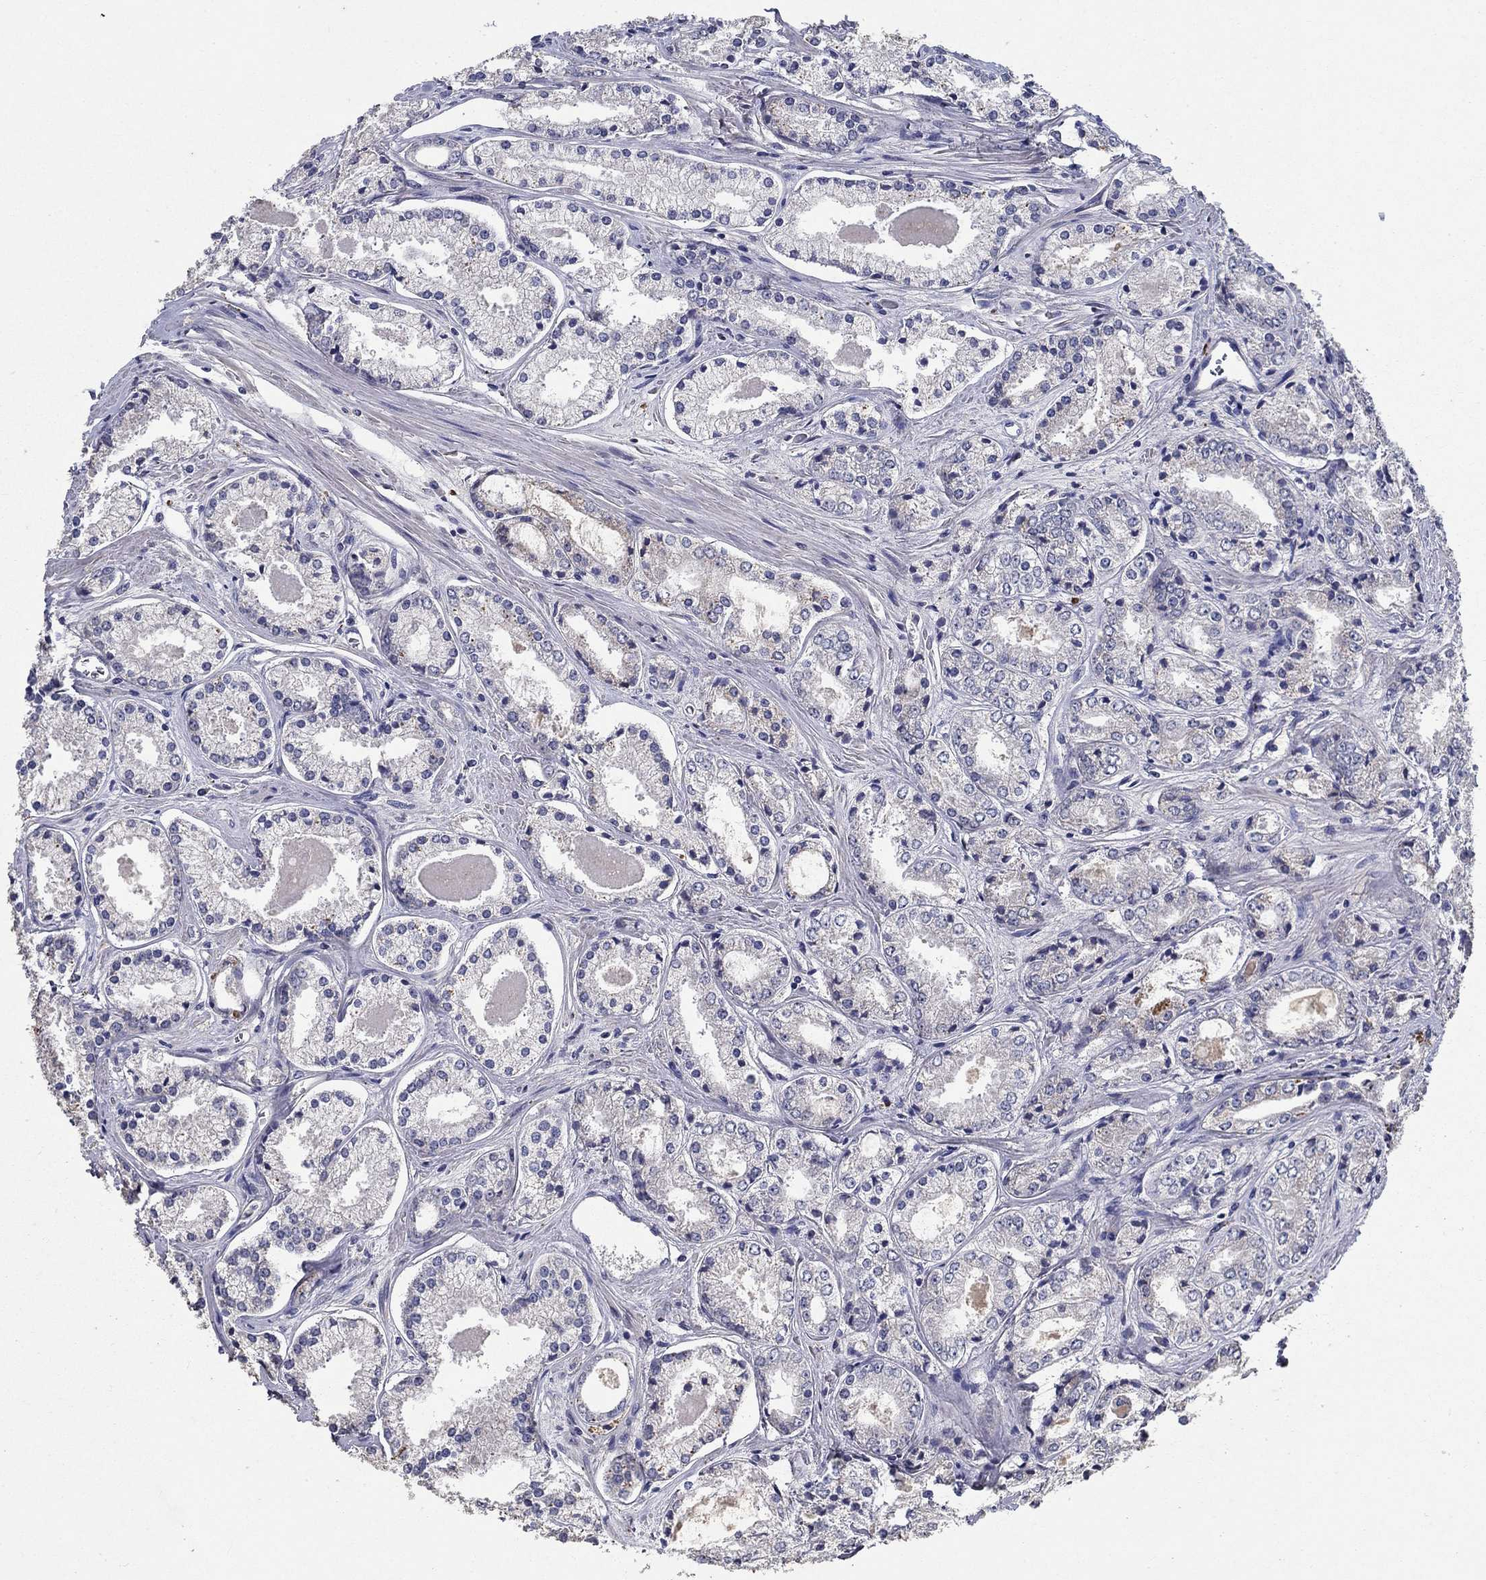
{"staining": {"intensity": "strong", "quantity": "<25%", "location": "cytoplasmic/membranous"}, "tissue": "prostate cancer", "cell_type": "Tumor cells", "image_type": "cancer", "snomed": [{"axis": "morphology", "description": "Adenocarcinoma, NOS"}, {"axis": "topography", "description": "Prostate"}], "caption": "IHC micrograph of prostate cancer stained for a protein (brown), which reveals medium levels of strong cytoplasmic/membranous staining in about <25% of tumor cells.", "gene": "PROZ", "patient": {"sex": "male", "age": 72}}